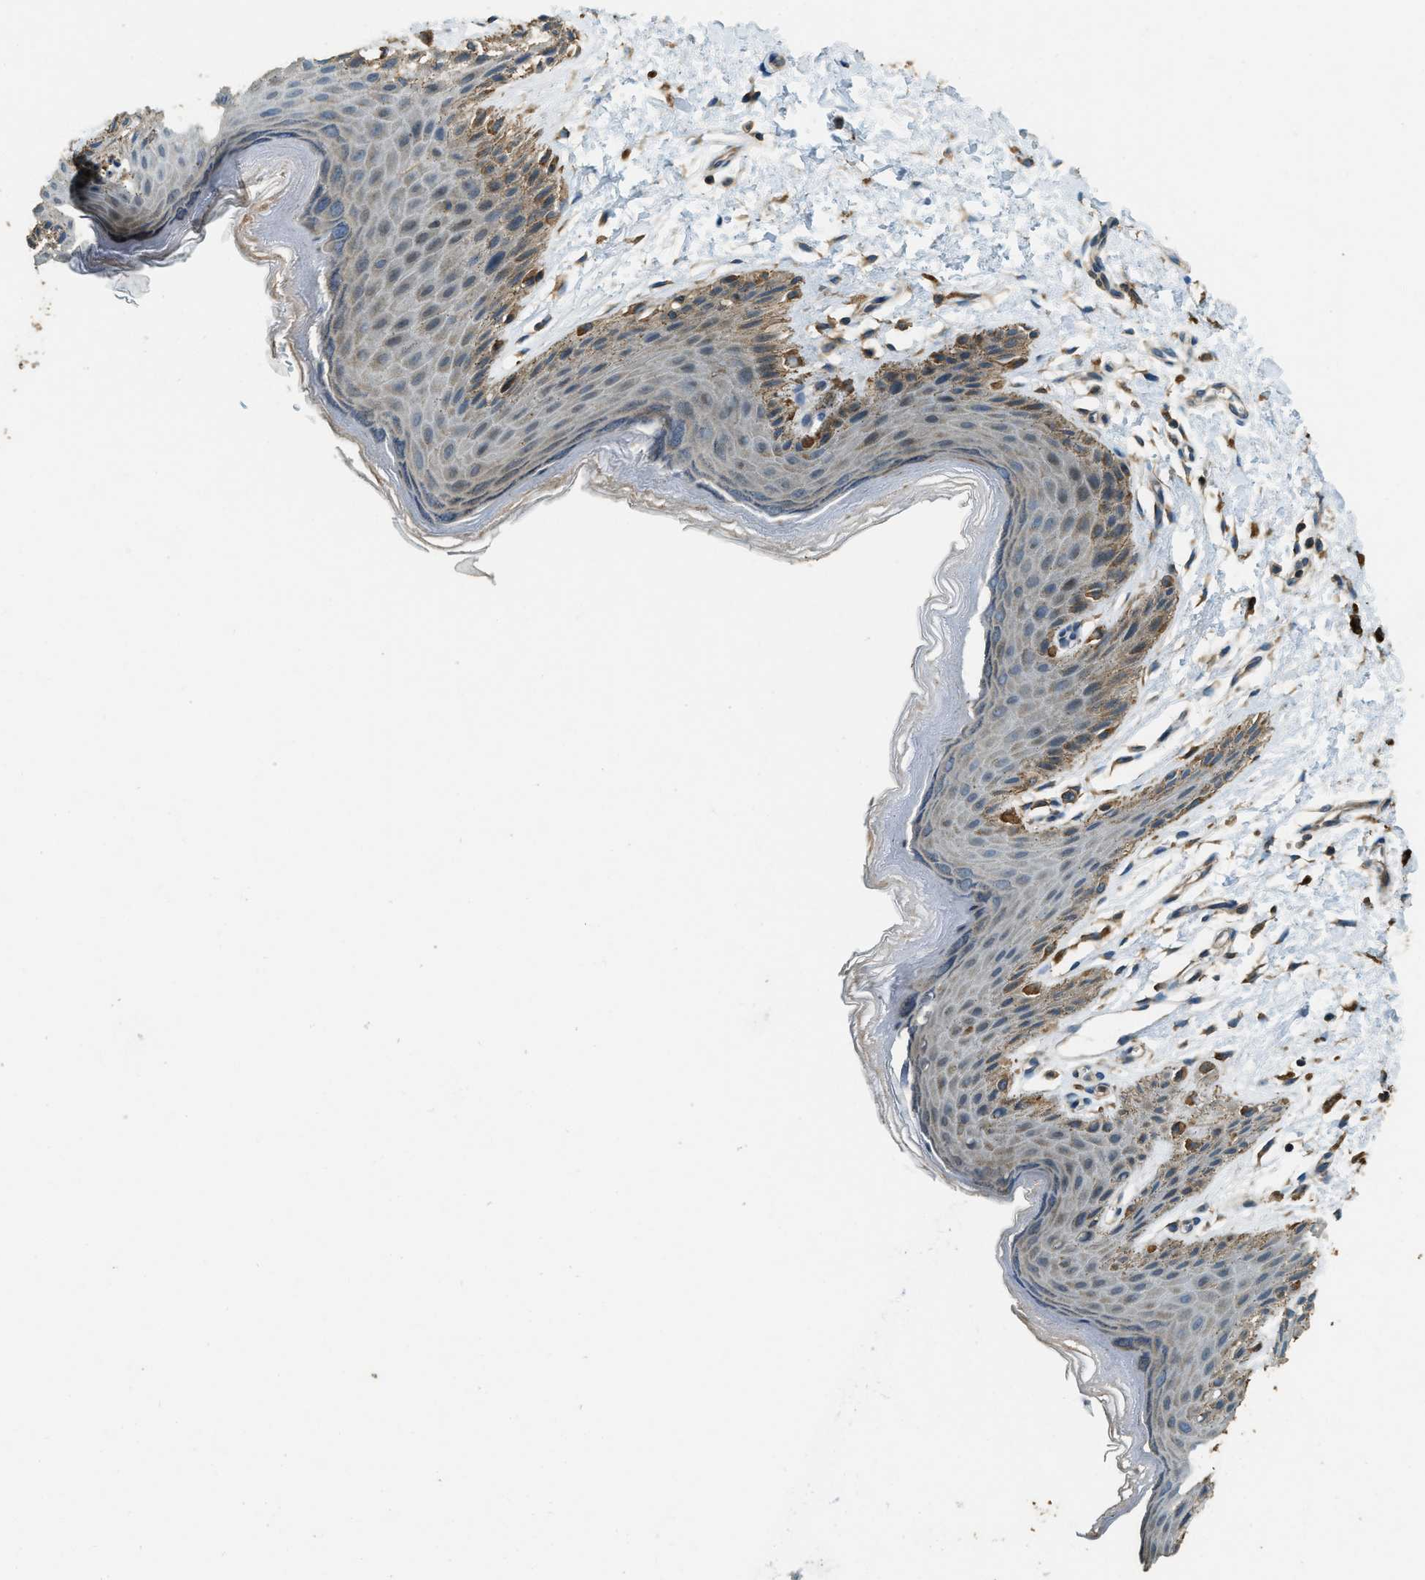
{"staining": {"intensity": "moderate", "quantity": "<25%", "location": "cytoplasmic/membranous"}, "tissue": "skin", "cell_type": "Epidermal cells", "image_type": "normal", "snomed": [{"axis": "morphology", "description": "Normal tissue, NOS"}, {"axis": "topography", "description": "Anal"}], "caption": "This is an image of IHC staining of unremarkable skin, which shows moderate positivity in the cytoplasmic/membranous of epidermal cells.", "gene": "ERGIC1", "patient": {"sex": "male", "age": 44}}